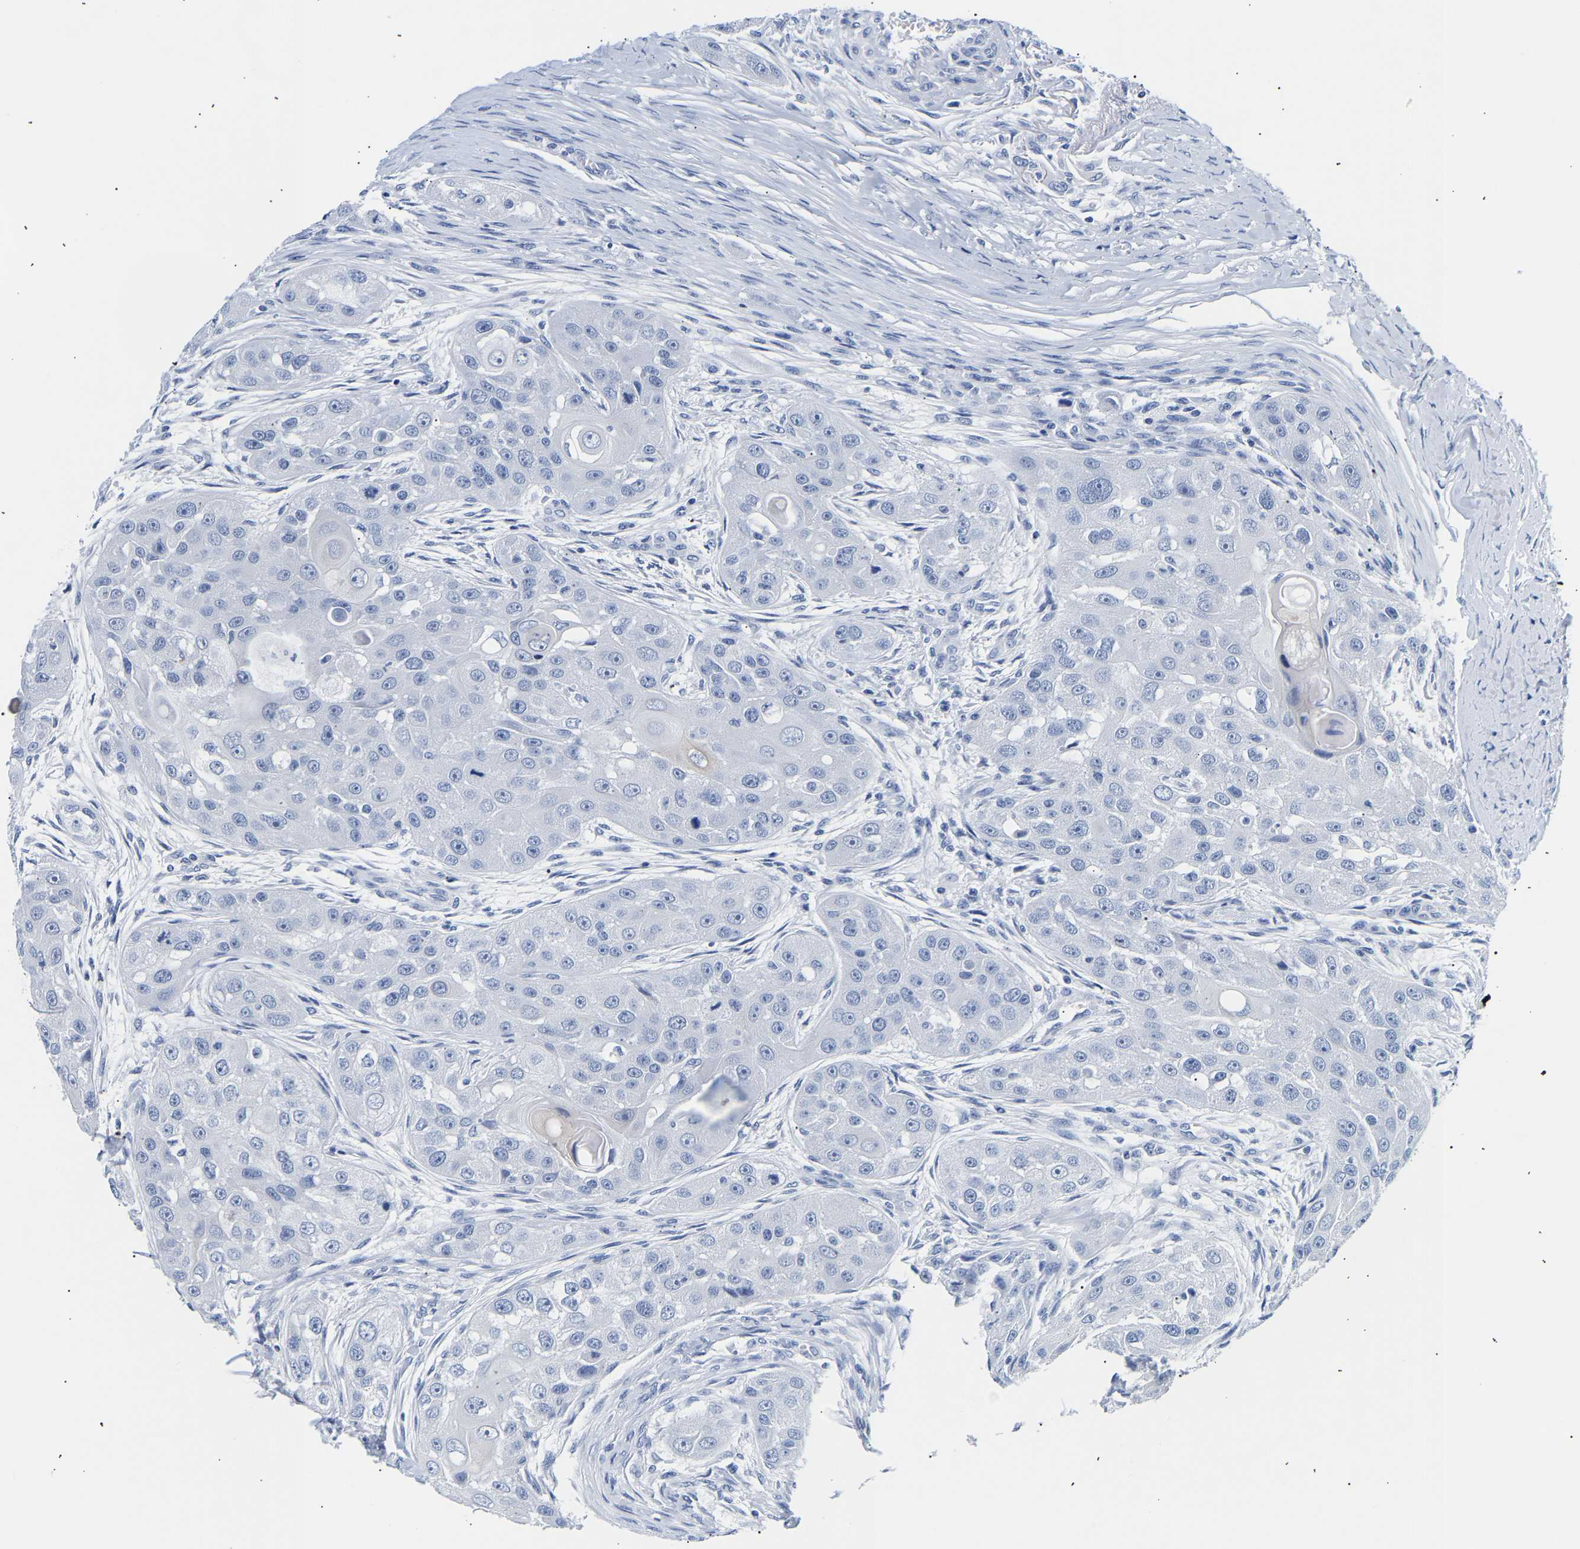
{"staining": {"intensity": "negative", "quantity": "none", "location": "none"}, "tissue": "head and neck cancer", "cell_type": "Tumor cells", "image_type": "cancer", "snomed": [{"axis": "morphology", "description": "Normal tissue, NOS"}, {"axis": "morphology", "description": "Squamous cell carcinoma, NOS"}, {"axis": "topography", "description": "Skeletal muscle"}, {"axis": "topography", "description": "Head-Neck"}], "caption": "This is an immunohistochemistry image of human head and neck cancer. There is no positivity in tumor cells.", "gene": "SPINK2", "patient": {"sex": "male", "age": 51}}